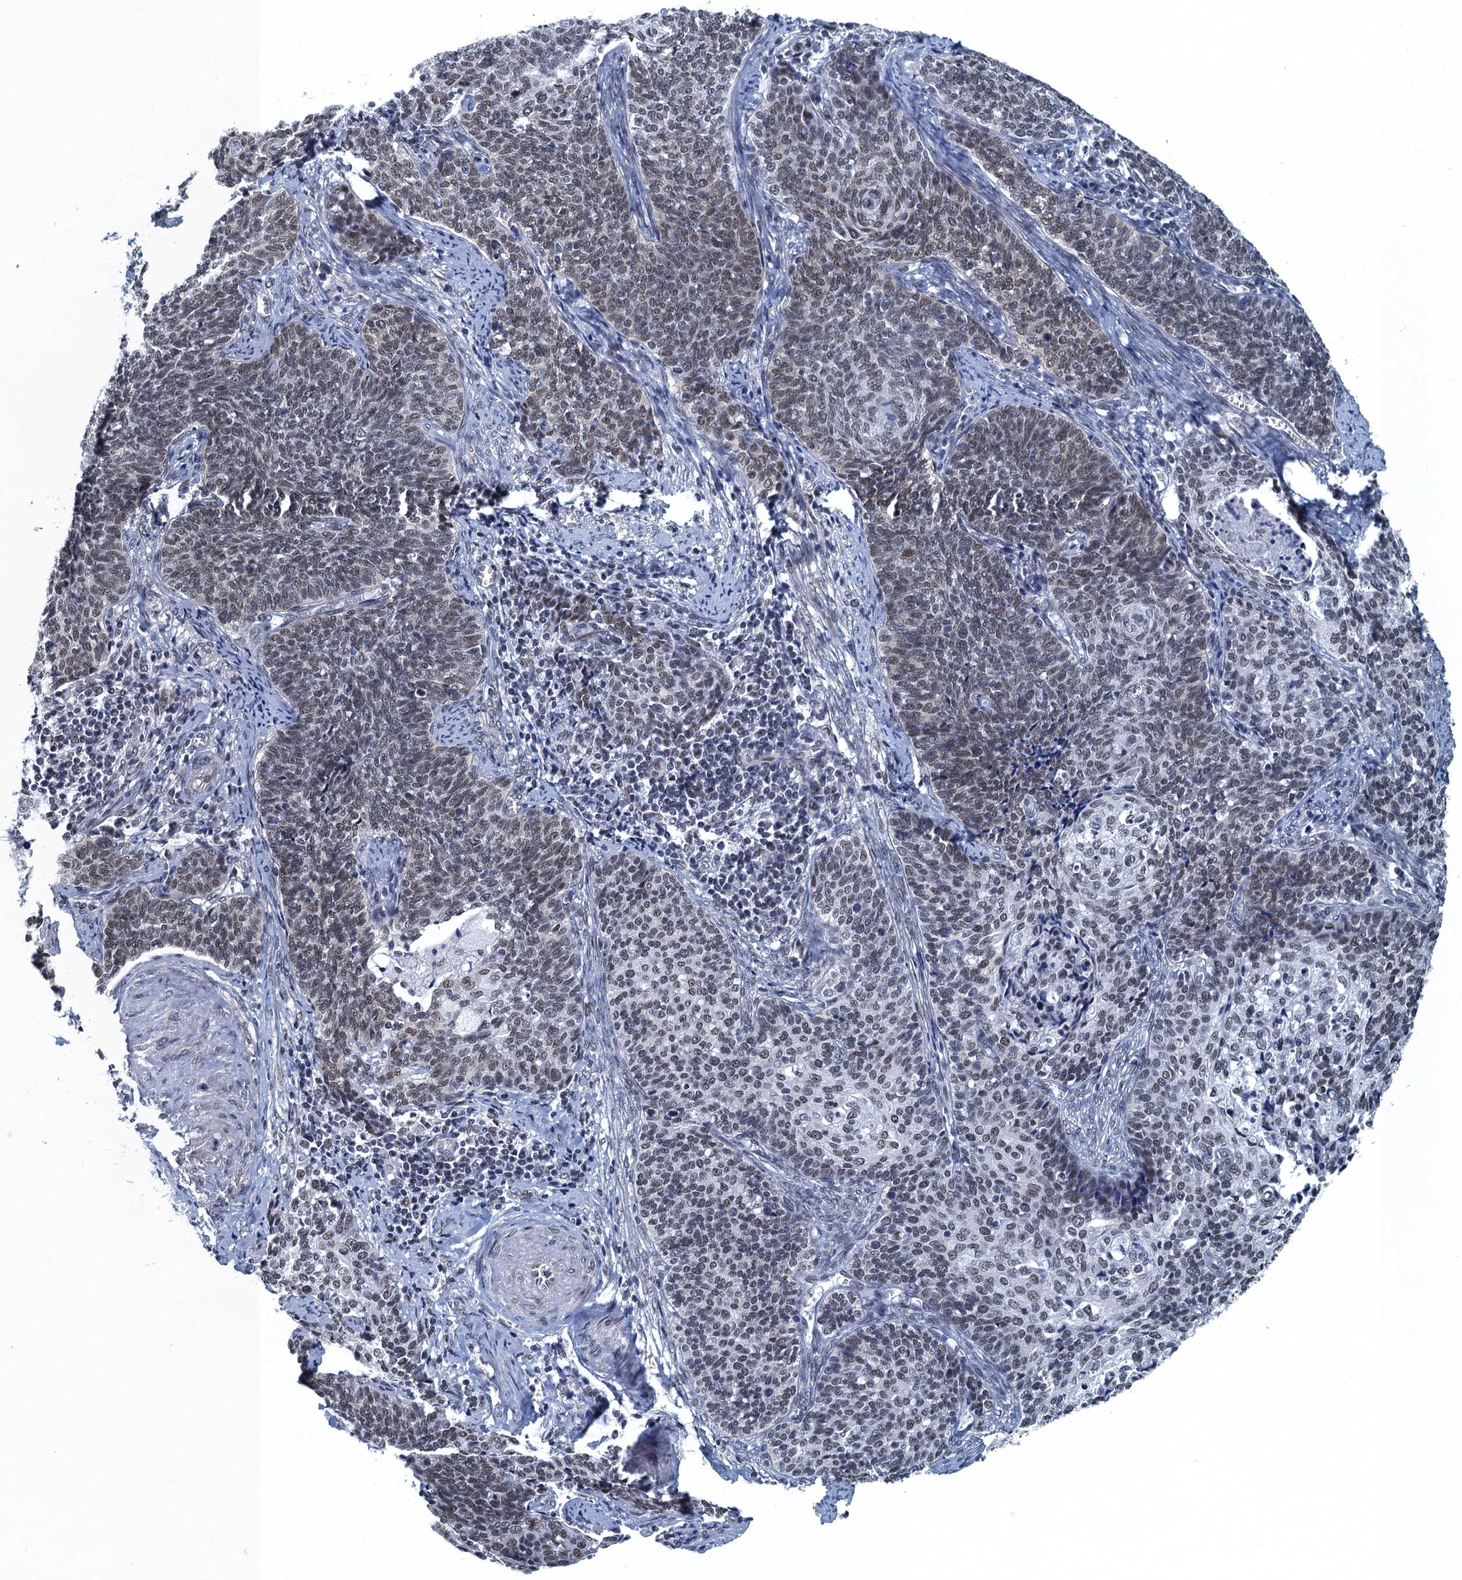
{"staining": {"intensity": "moderate", "quantity": ">75%", "location": "nuclear"}, "tissue": "cervical cancer", "cell_type": "Tumor cells", "image_type": "cancer", "snomed": [{"axis": "morphology", "description": "Squamous cell carcinoma, NOS"}, {"axis": "topography", "description": "Cervix"}], "caption": "Squamous cell carcinoma (cervical) stained with immunohistochemistry shows moderate nuclear expression in about >75% of tumor cells.", "gene": "GADL1", "patient": {"sex": "female", "age": 39}}